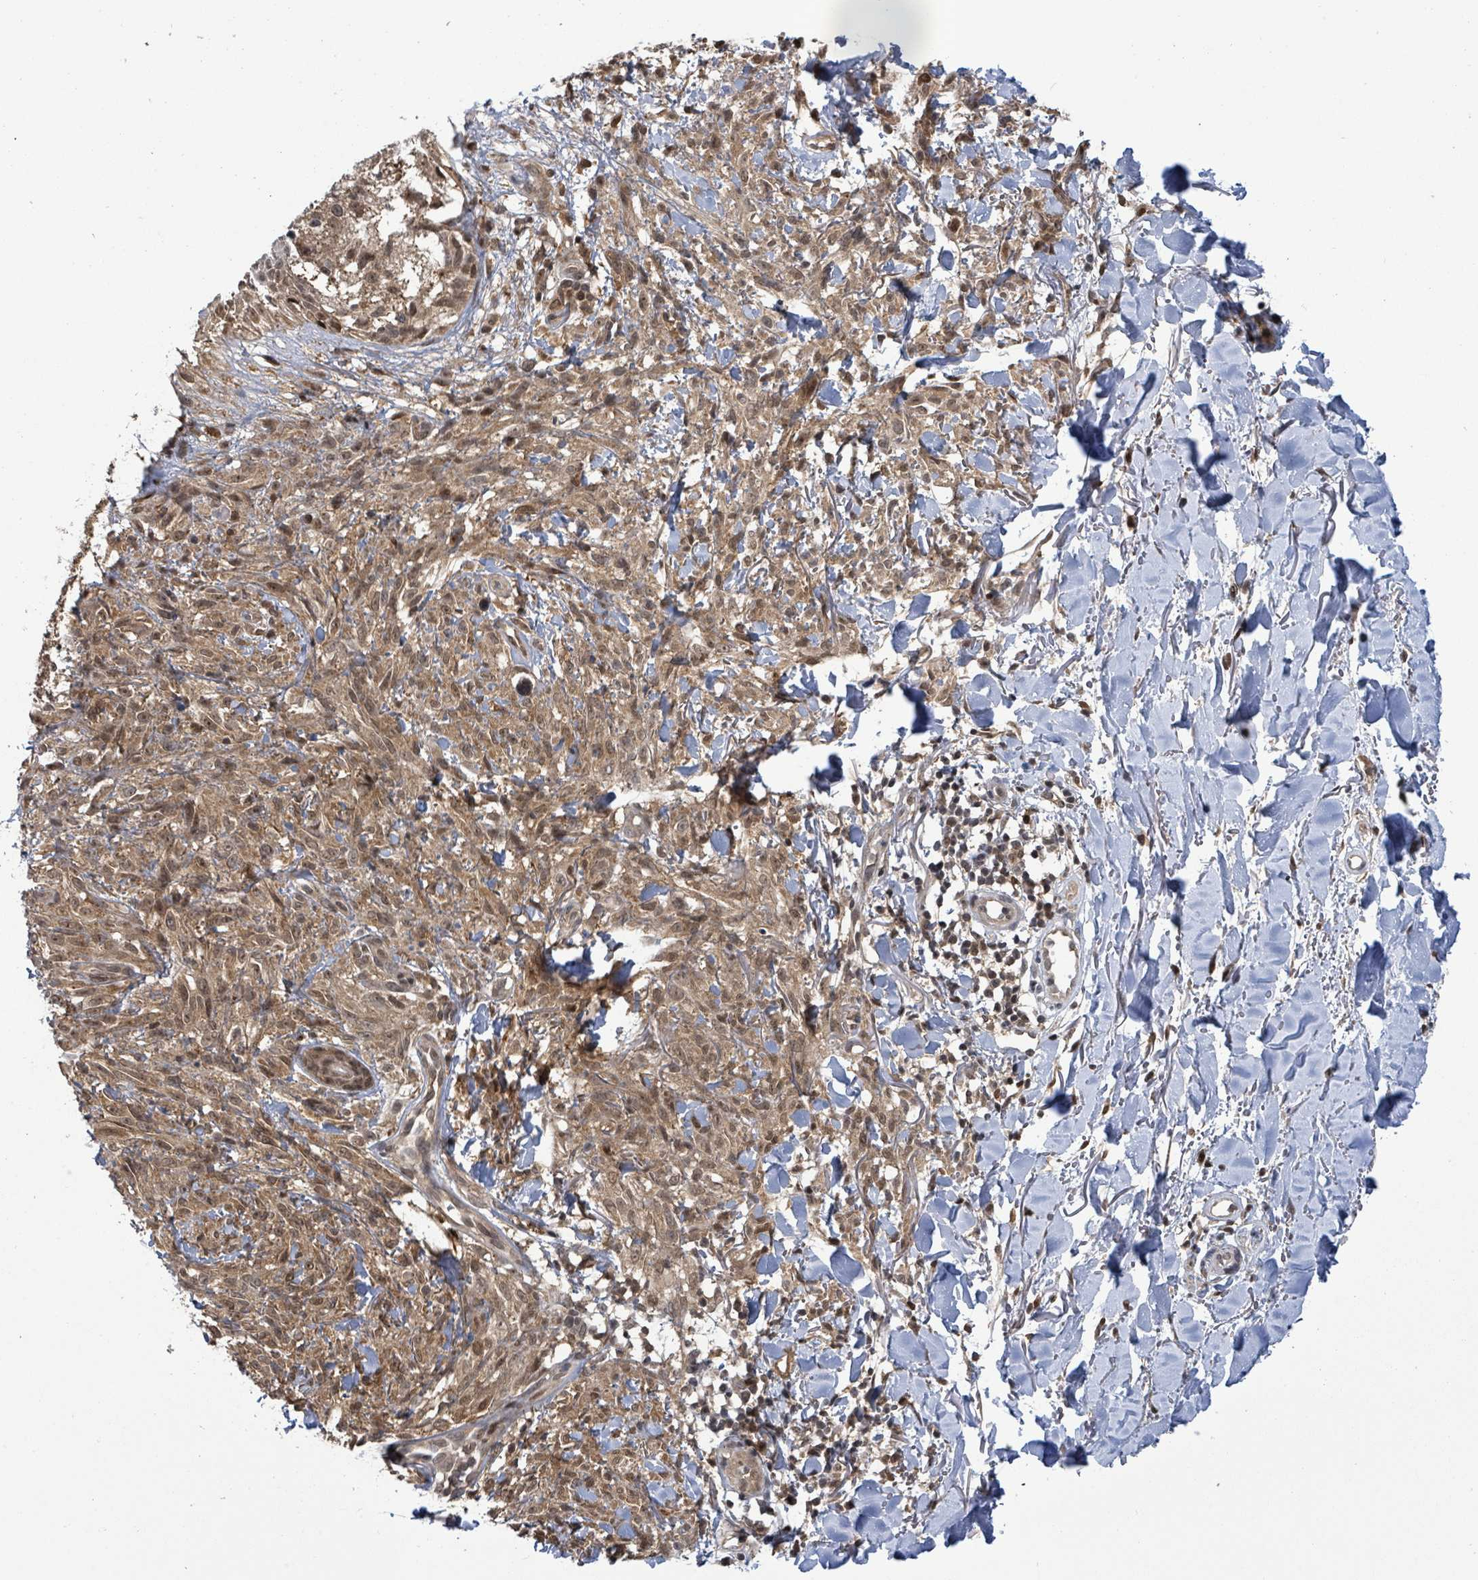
{"staining": {"intensity": "moderate", "quantity": ">75%", "location": "cytoplasmic/membranous,nuclear"}, "tissue": "melanoma", "cell_type": "Tumor cells", "image_type": "cancer", "snomed": [{"axis": "morphology", "description": "Malignant melanoma, NOS"}, {"axis": "topography", "description": "Skin of forearm"}], "caption": "A high-resolution histopathology image shows immunohistochemistry (IHC) staining of melanoma, which exhibits moderate cytoplasmic/membranous and nuclear positivity in about >75% of tumor cells.", "gene": "FBXO6", "patient": {"sex": "female", "age": 65}}